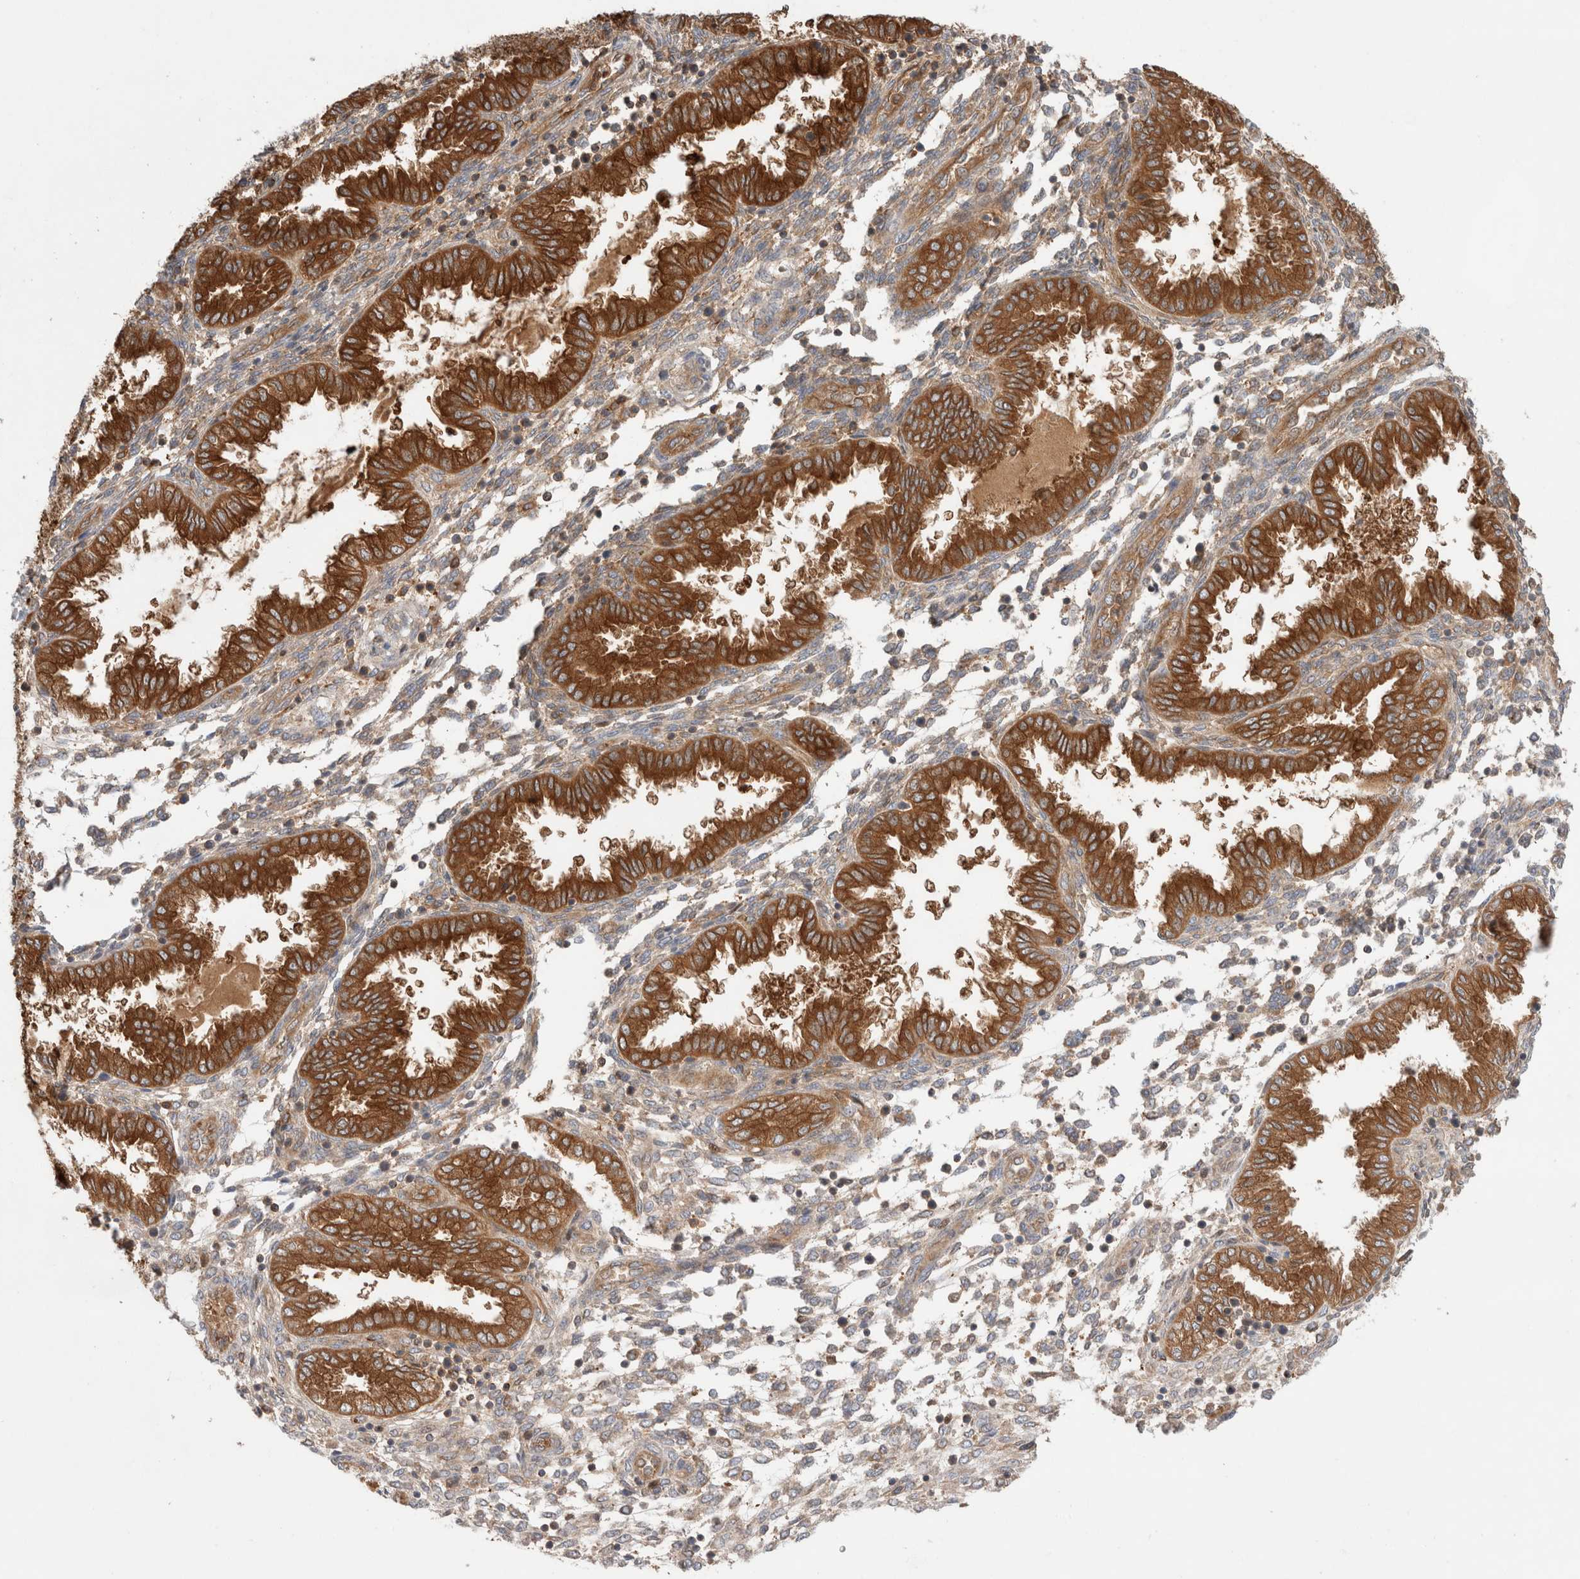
{"staining": {"intensity": "weak", "quantity": "25%-75%", "location": "cytoplasmic/membranous"}, "tissue": "endometrium", "cell_type": "Cells in endometrial stroma", "image_type": "normal", "snomed": [{"axis": "morphology", "description": "Normal tissue, NOS"}, {"axis": "topography", "description": "Endometrium"}], "caption": "Immunohistochemistry (IHC) micrograph of normal endometrium stained for a protein (brown), which exhibits low levels of weak cytoplasmic/membranous positivity in approximately 25%-75% of cells in endometrial stroma.", "gene": "KLHL14", "patient": {"sex": "female", "age": 33}}